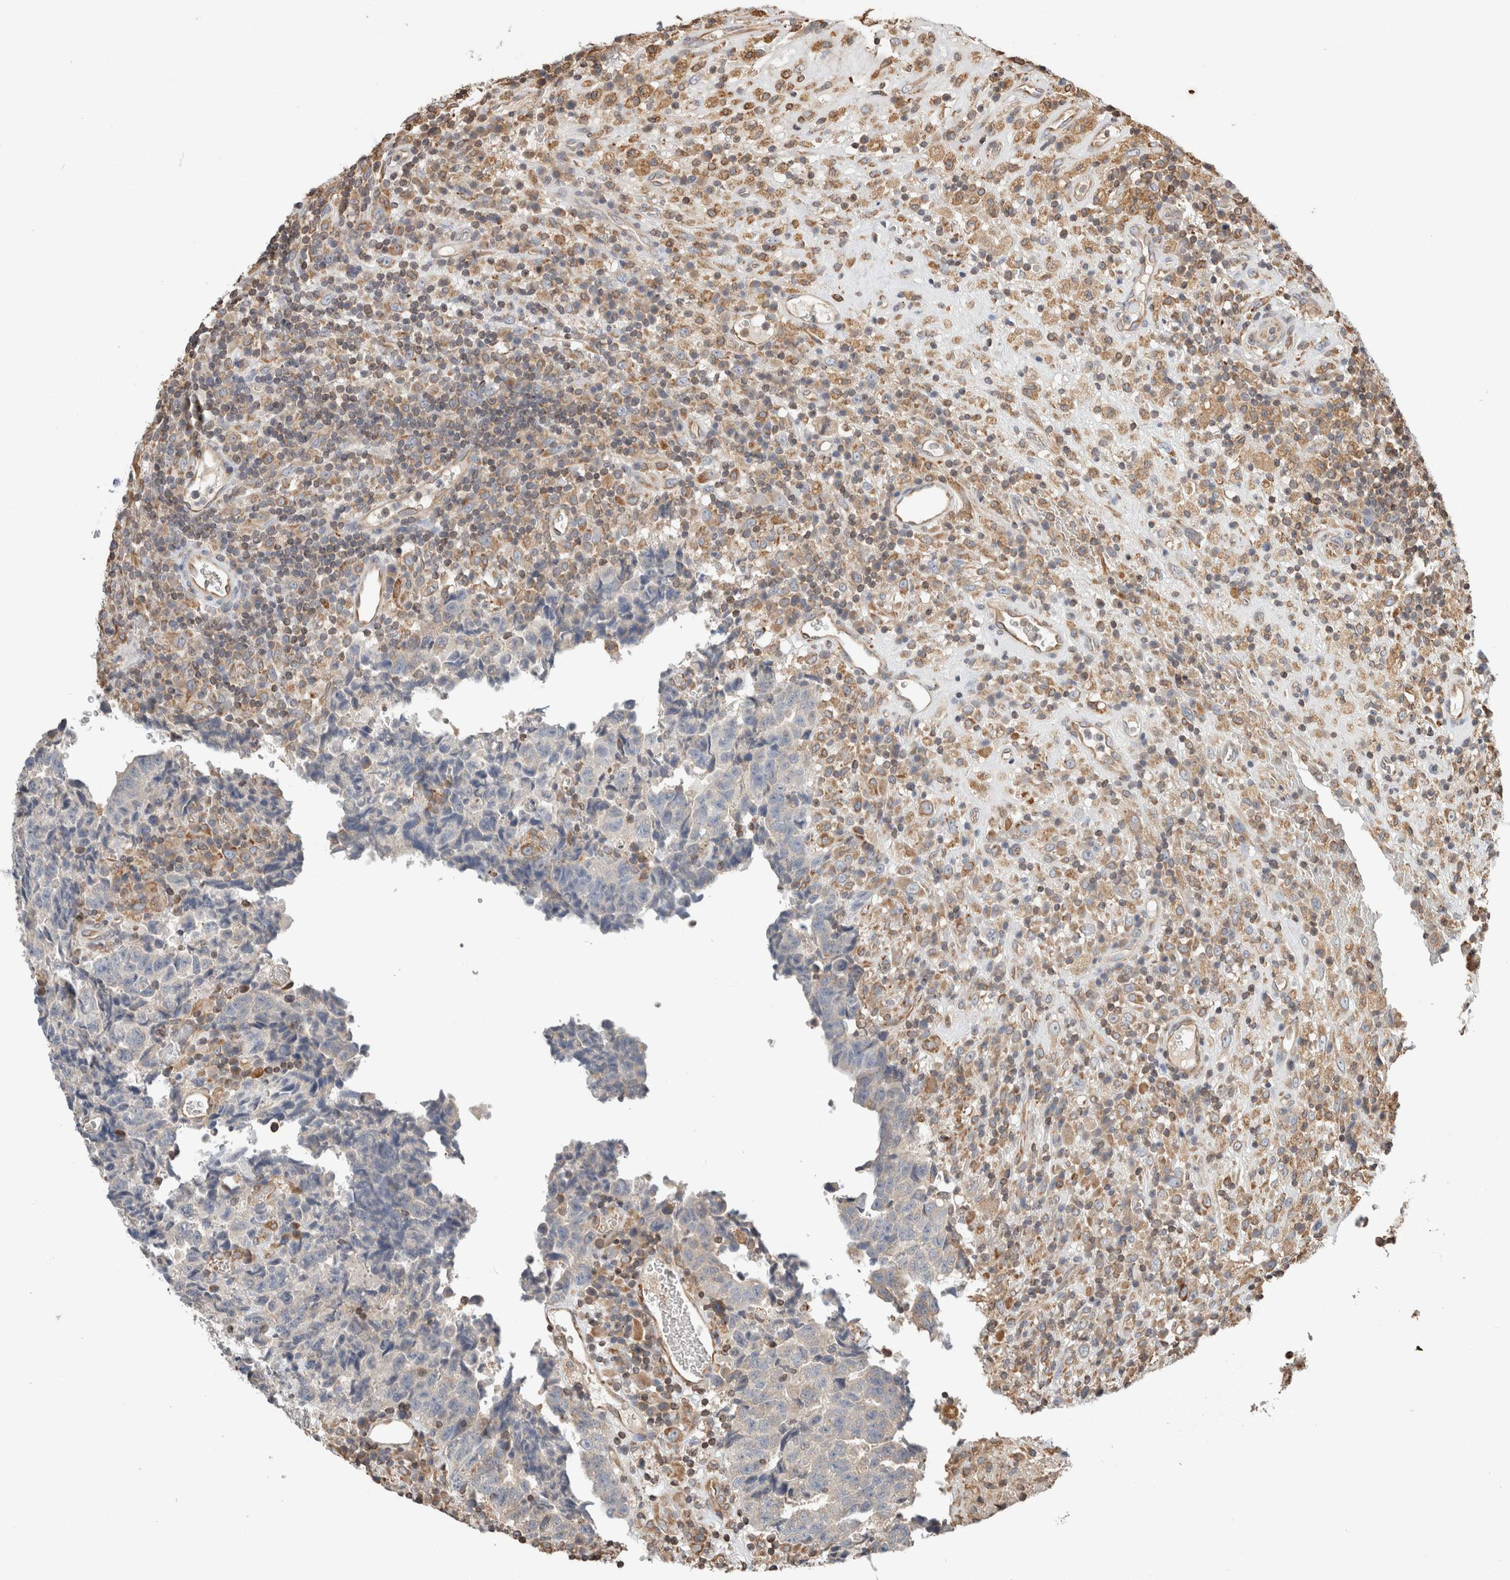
{"staining": {"intensity": "negative", "quantity": "none", "location": "none"}, "tissue": "testis cancer", "cell_type": "Tumor cells", "image_type": "cancer", "snomed": [{"axis": "morphology", "description": "Necrosis, NOS"}, {"axis": "morphology", "description": "Carcinoma, Embryonal, NOS"}, {"axis": "topography", "description": "Testis"}], "caption": "High power microscopy photomicrograph of an IHC photomicrograph of embryonal carcinoma (testis), revealing no significant expression in tumor cells.", "gene": "ERAP2", "patient": {"sex": "male", "age": 19}}